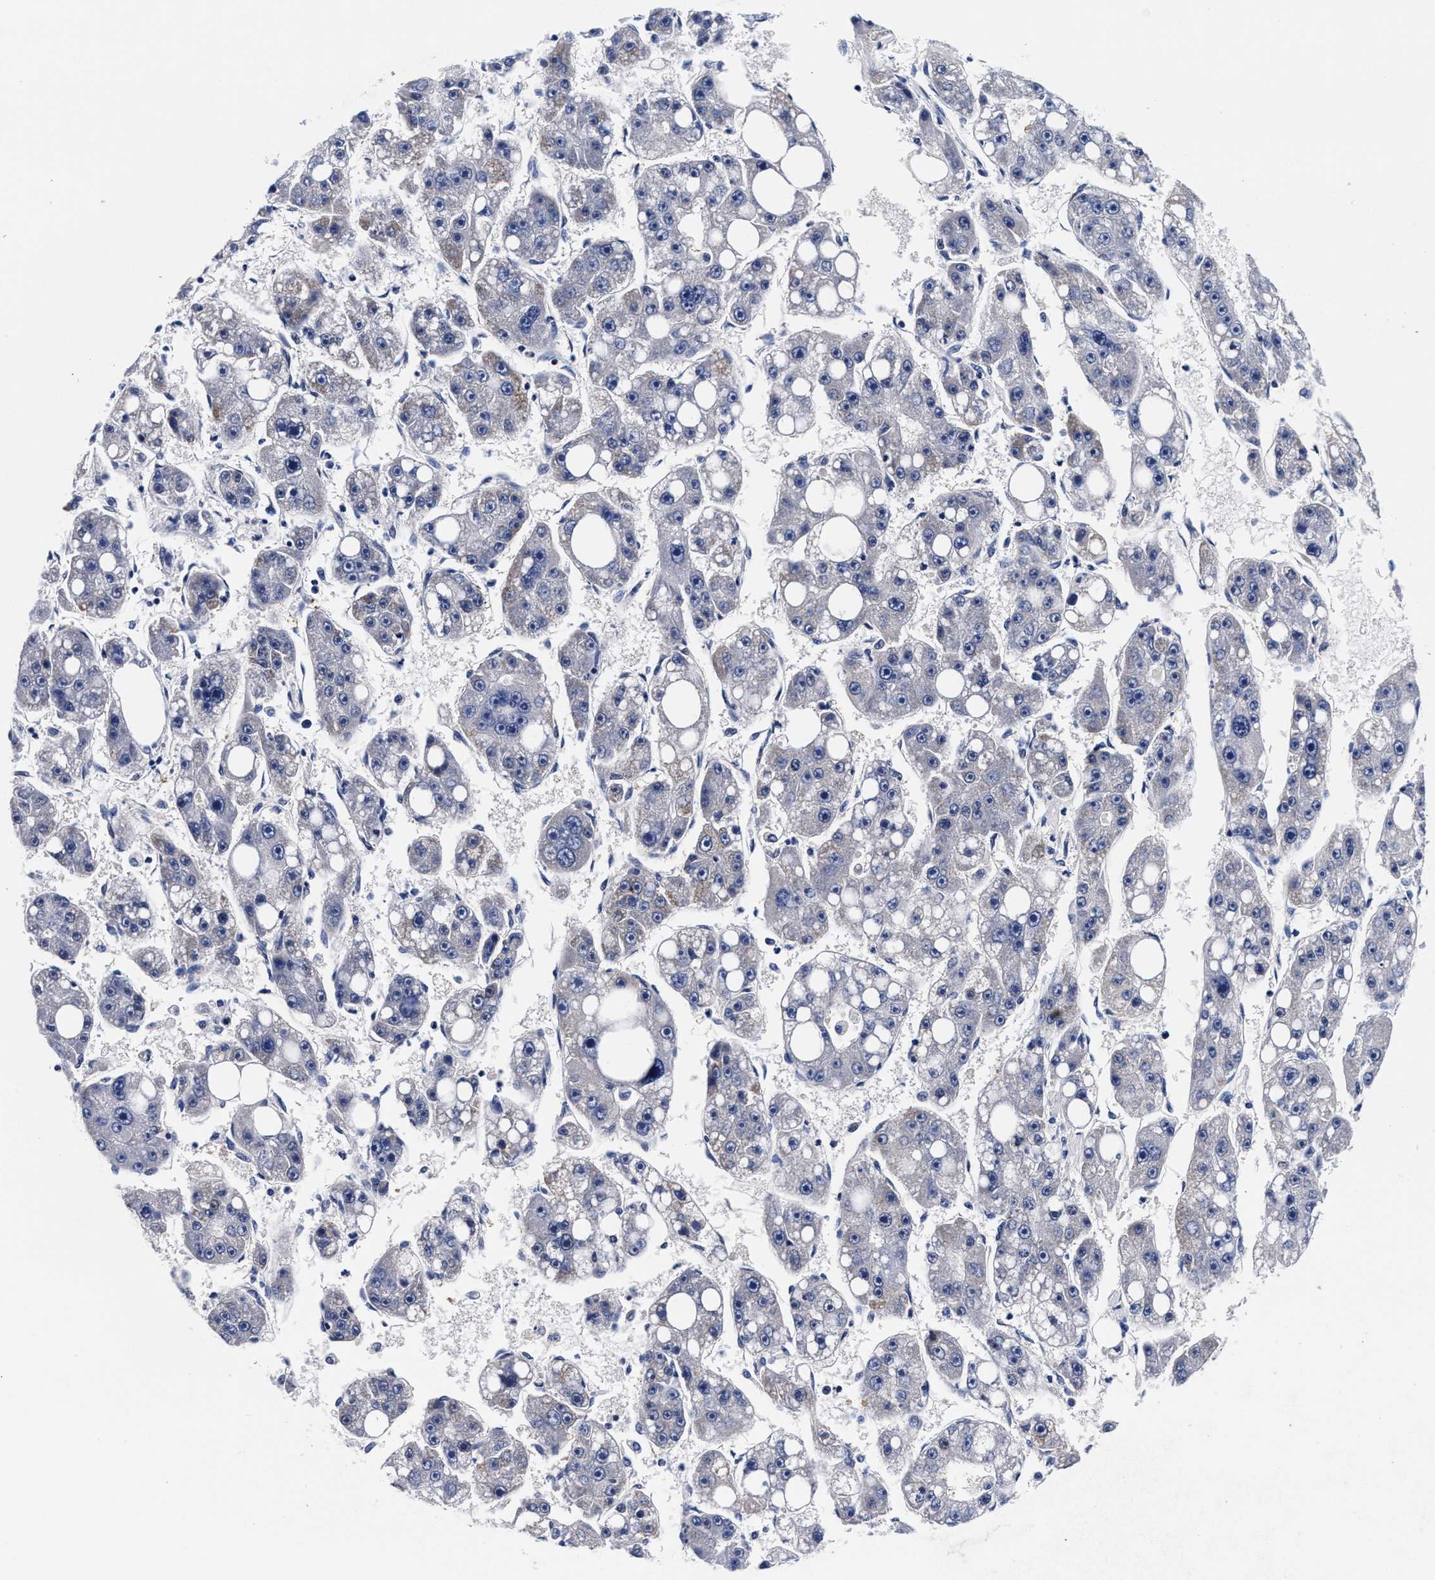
{"staining": {"intensity": "negative", "quantity": "none", "location": "none"}, "tissue": "liver cancer", "cell_type": "Tumor cells", "image_type": "cancer", "snomed": [{"axis": "morphology", "description": "Carcinoma, Hepatocellular, NOS"}, {"axis": "topography", "description": "Liver"}], "caption": "Human liver cancer stained for a protein using immunohistochemistry displays no positivity in tumor cells.", "gene": "RAB3B", "patient": {"sex": "female", "age": 61}}